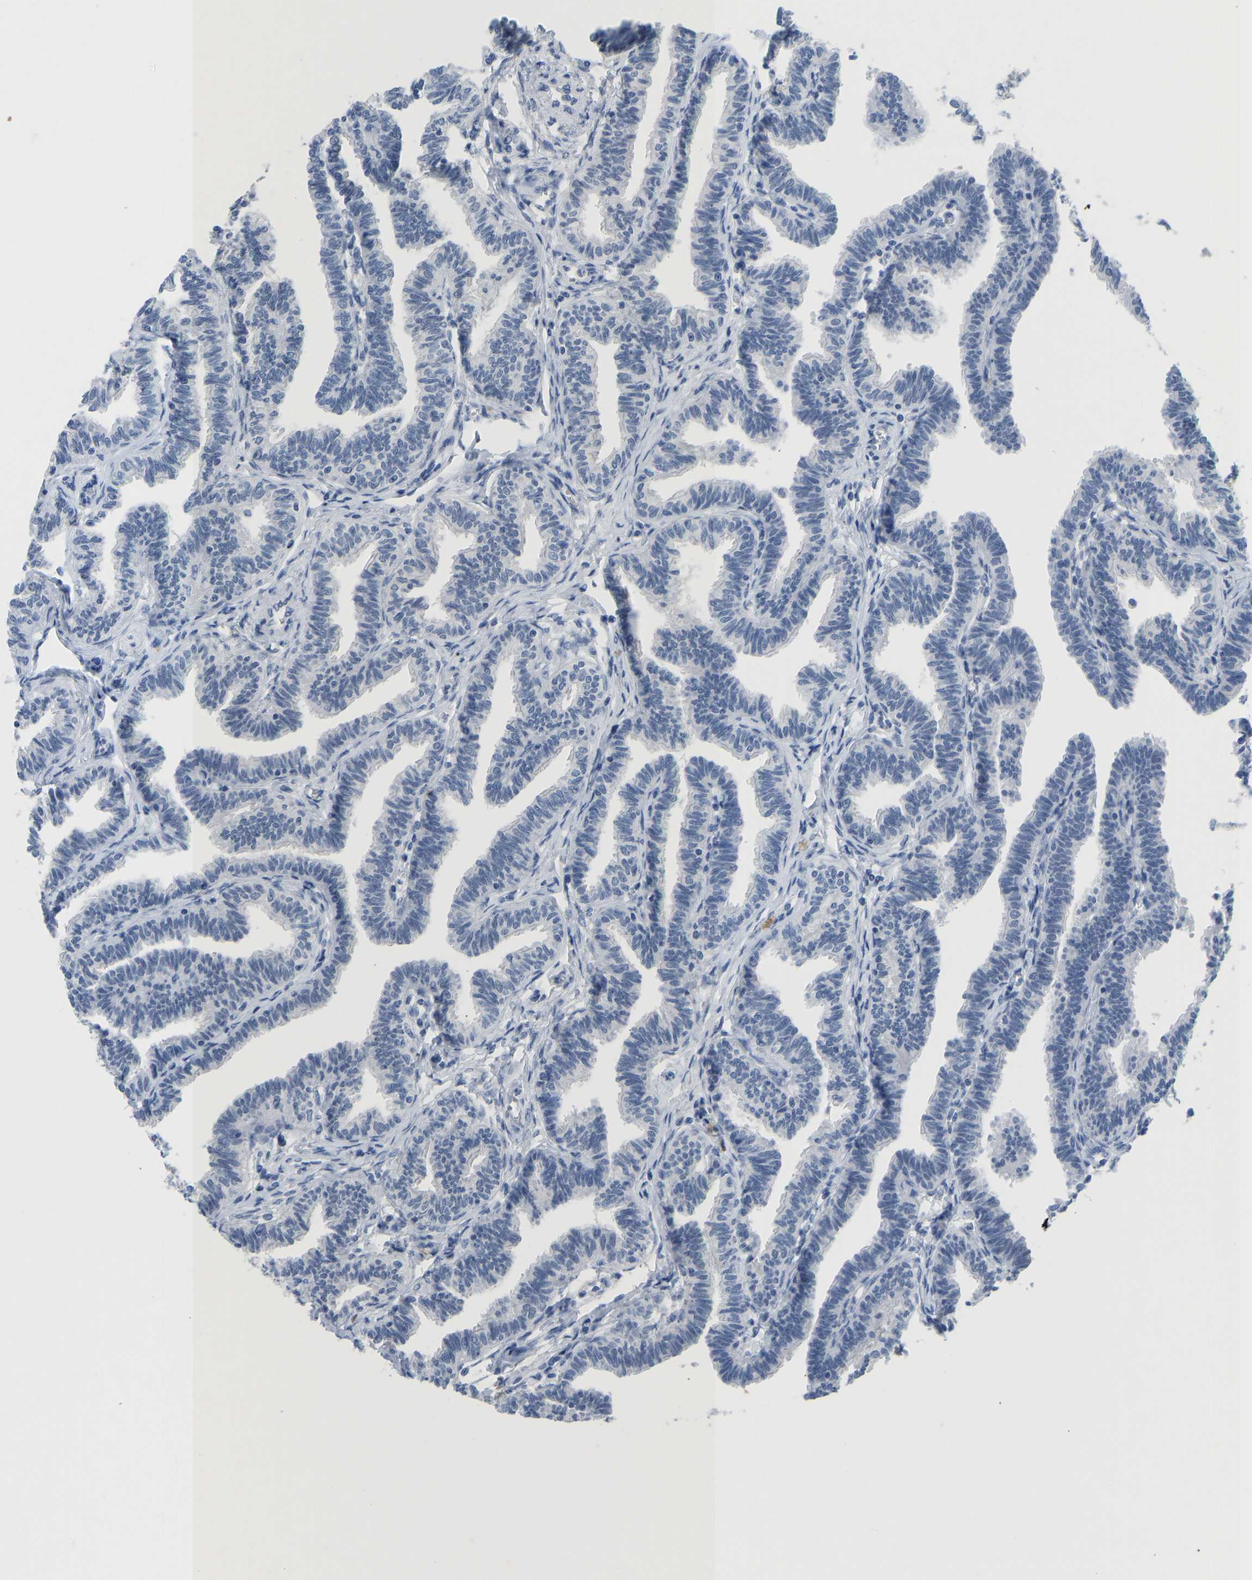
{"staining": {"intensity": "negative", "quantity": "none", "location": "none"}, "tissue": "fallopian tube", "cell_type": "Glandular cells", "image_type": "normal", "snomed": [{"axis": "morphology", "description": "Normal tissue, NOS"}, {"axis": "topography", "description": "Fallopian tube"}, {"axis": "topography", "description": "Ovary"}], "caption": "A high-resolution micrograph shows immunohistochemistry (IHC) staining of normal fallopian tube, which reveals no significant positivity in glandular cells.", "gene": "TXNDC2", "patient": {"sex": "female", "age": 23}}